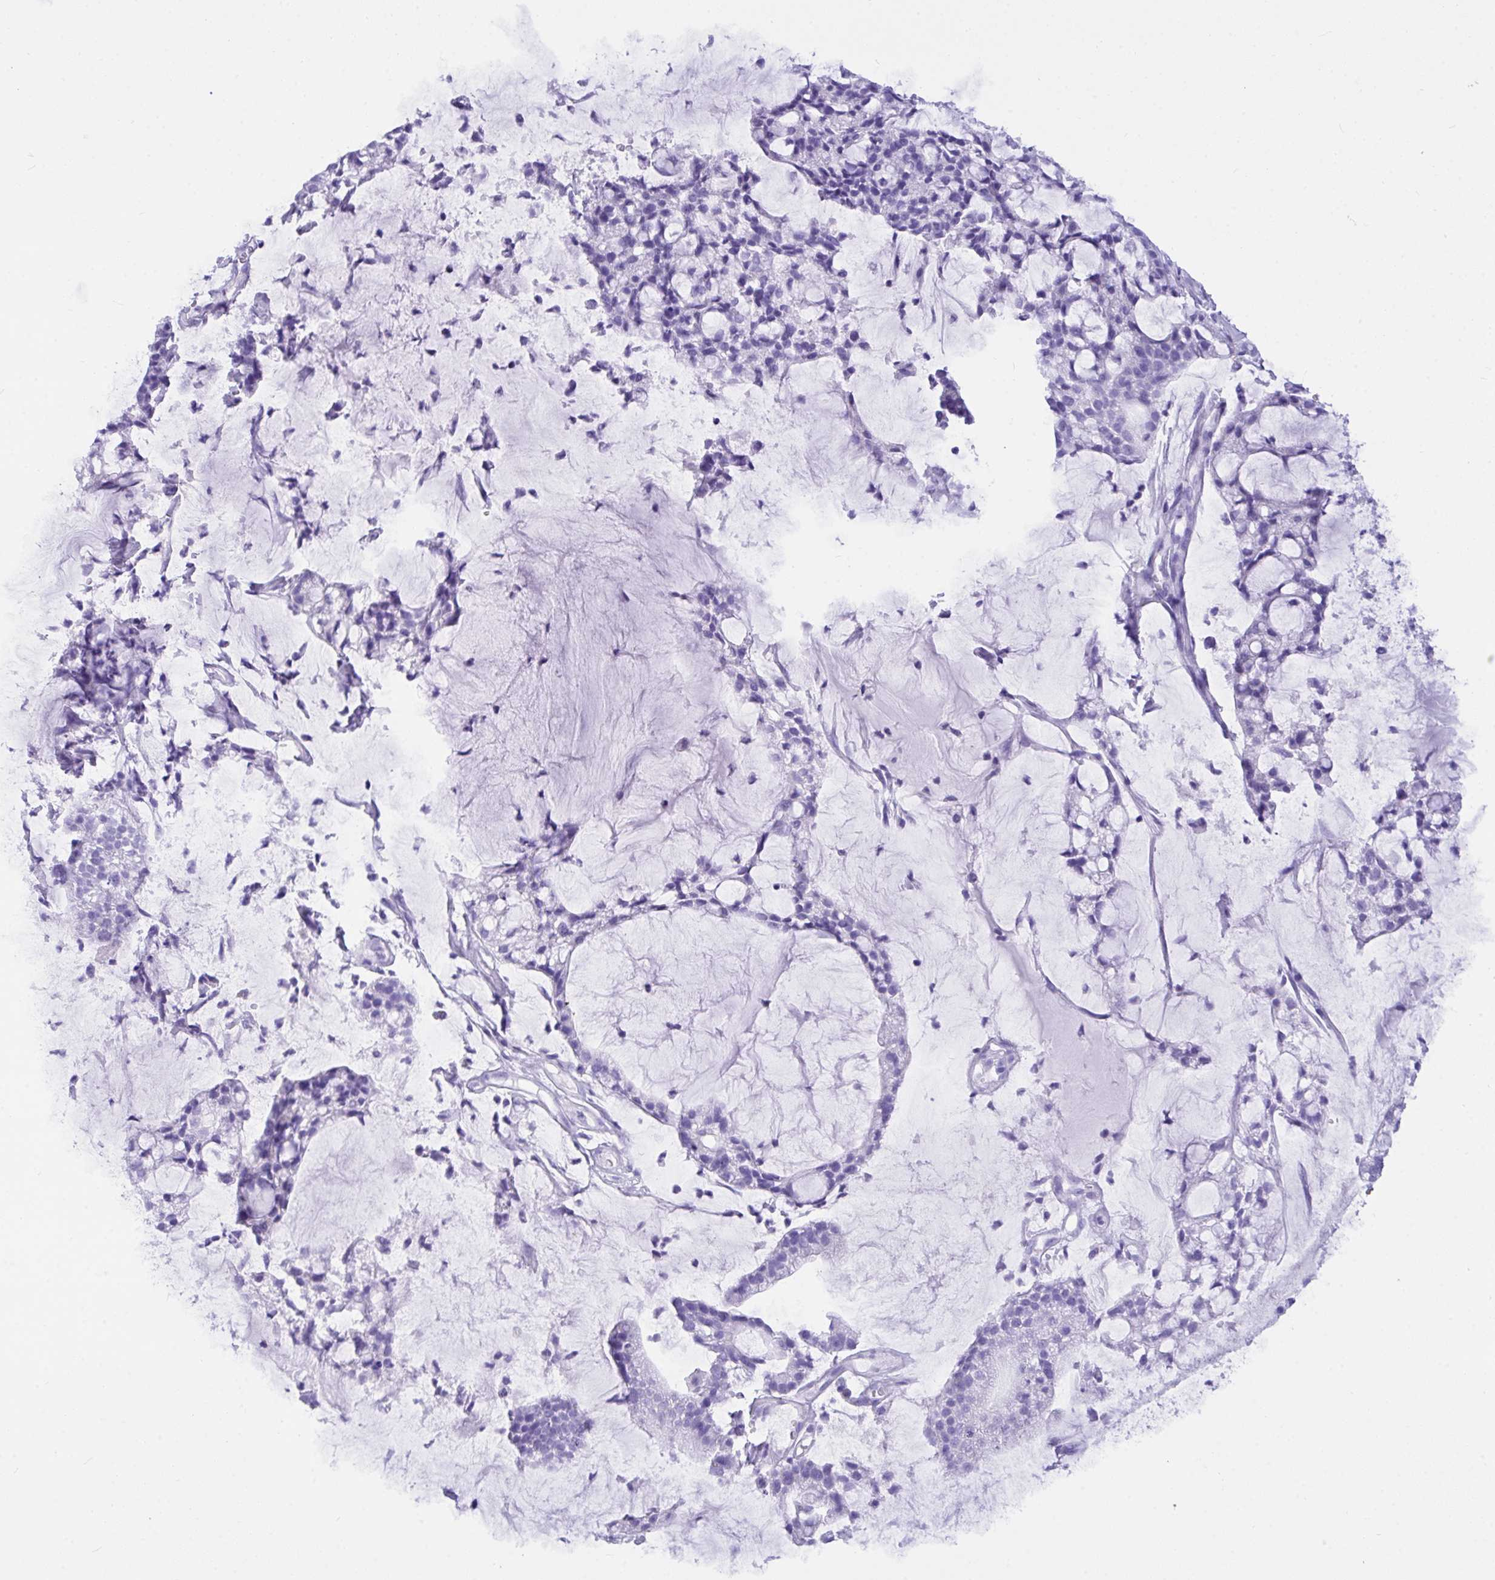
{"staining": {"intensity": "negative", "quantity": "none", "location": "none"}, "tissue": "cervical cancer", "cell_type": "Tumor cells", "image_type": "cancer", "snomed": [{"axis": "morphology", "description": "Adenocarcinoma, NOS"}, {"axis": "topography", "description": "Cervix"}], "caption": "Tumor cells are negative for brown protein staining in cervical cancer (adenocarcinoma).", "gene": "BEST4", "patient": {"sex": "female", "age": 41}}